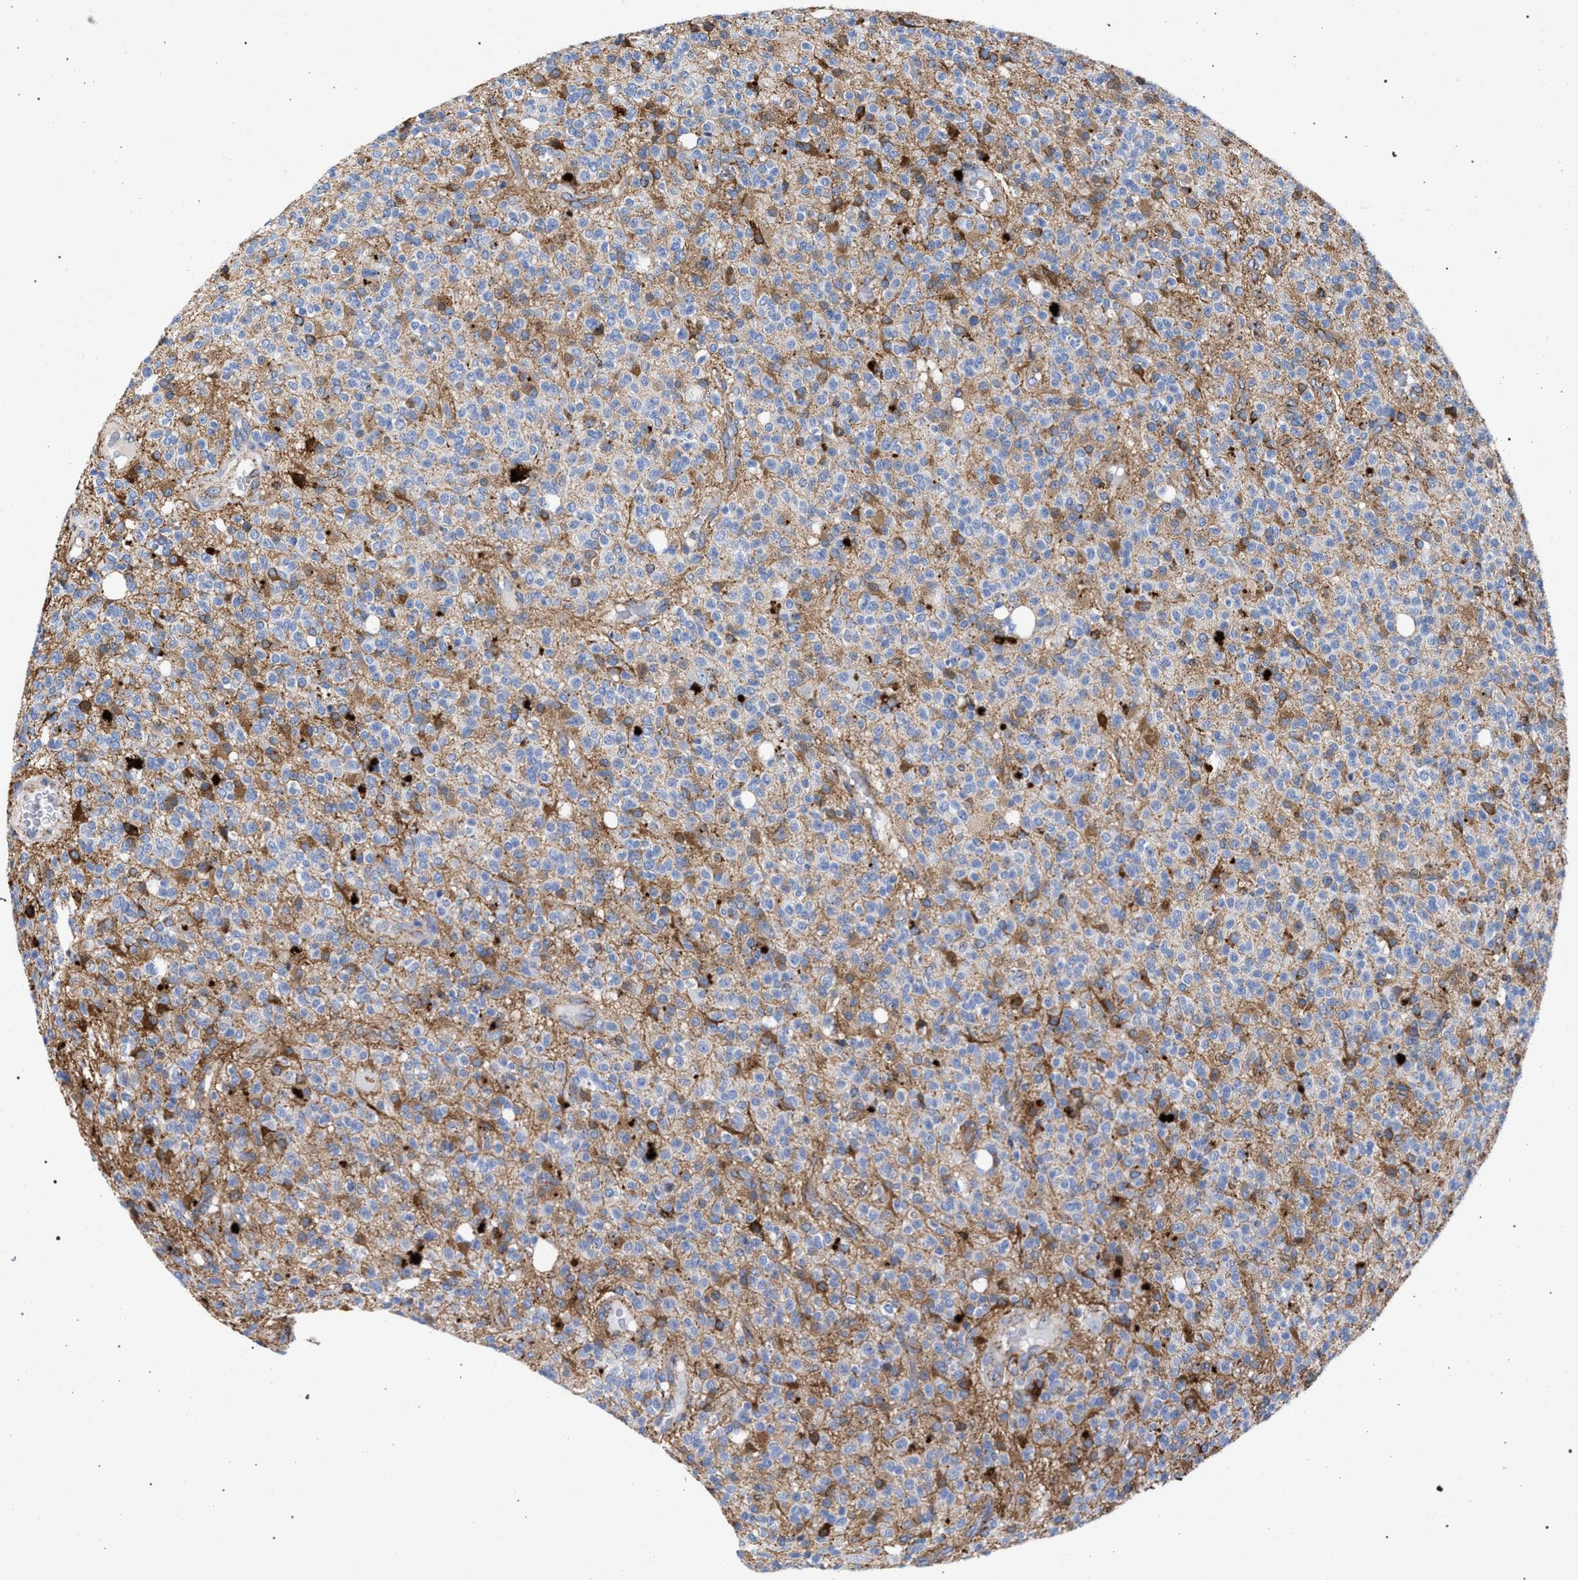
{"staining": {"intensity": "moderate", "quantity": "25%-75%", "location": "cytoplasmic/membranous"}, "tissue": "glioma", "cell_type": "Tumor cells", "image_type": "cancer", "snomed": [{"axis": "morphology", "description": "Glioma, malignant, High grade"}, {"axis": "topography", "description": "Brain"}], "caption": "Immunohistochemical staining of malignant high-grade glioma exhibits medium levels of moderate cytoplasmic/membranous protein positivity in approximately 25%-75% of tumor cells.", "gene": "ACADS", "patient": {"sex": "male", "age": 34}}